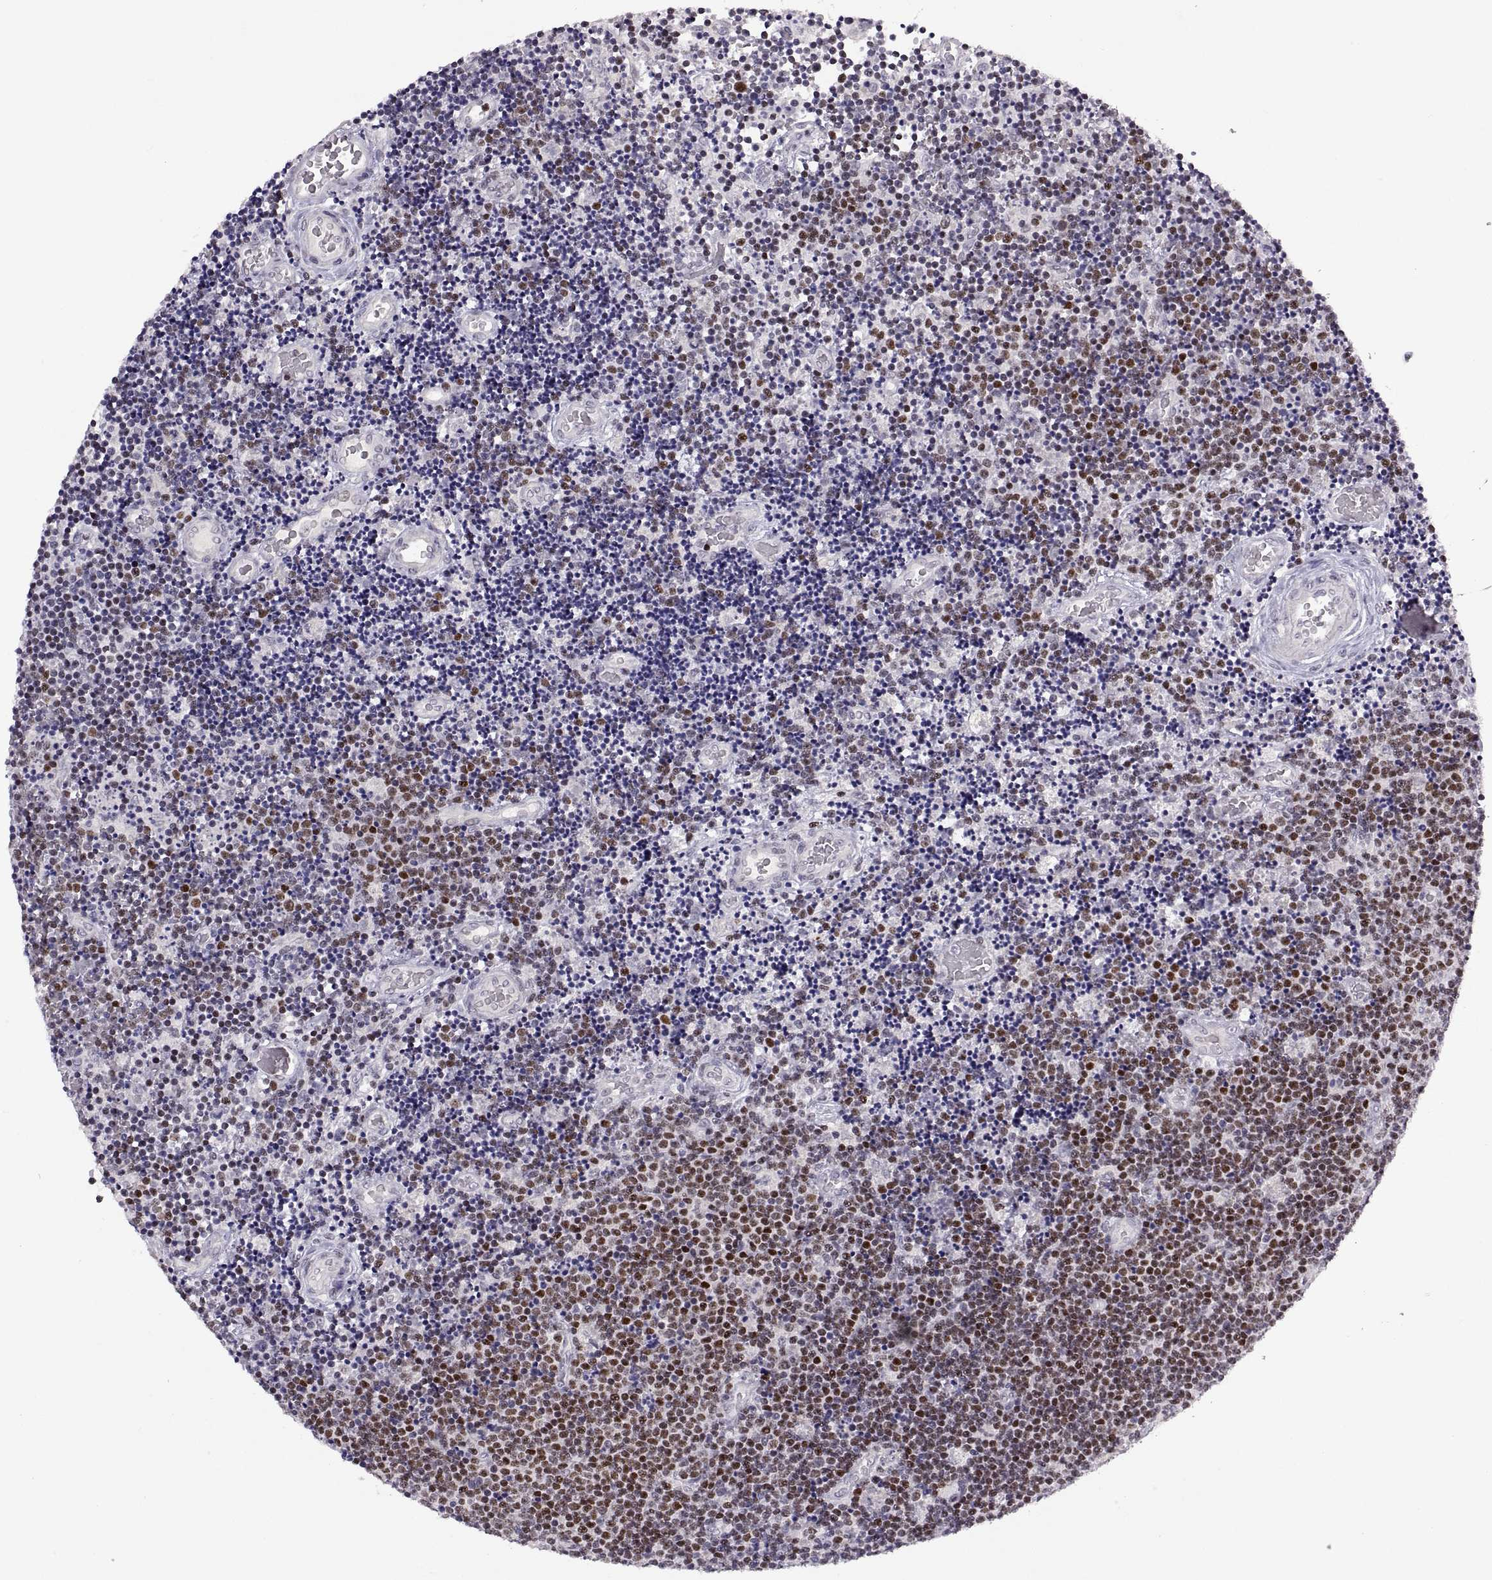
{"staining": {"intensity": "moderate", "quantity": "25%-75%", "location": "nuclear"}, "tissue": "lymphoma", "cell_type": "Tumor cells", "image_type": "cancer", "snomed": [{"axis": "morphology", "description": "Malignant lymphoma, non-Hodgkin's type, Low grade"}, {"axis": "topography", "description": "Brain"}], "caption": "A micrograph of lymphoma stained for a protein exhibits moderate nuclear brown staining in tumor cells.", "gene": "NEK2", "patient": {"sex": "female", "age": 66}}